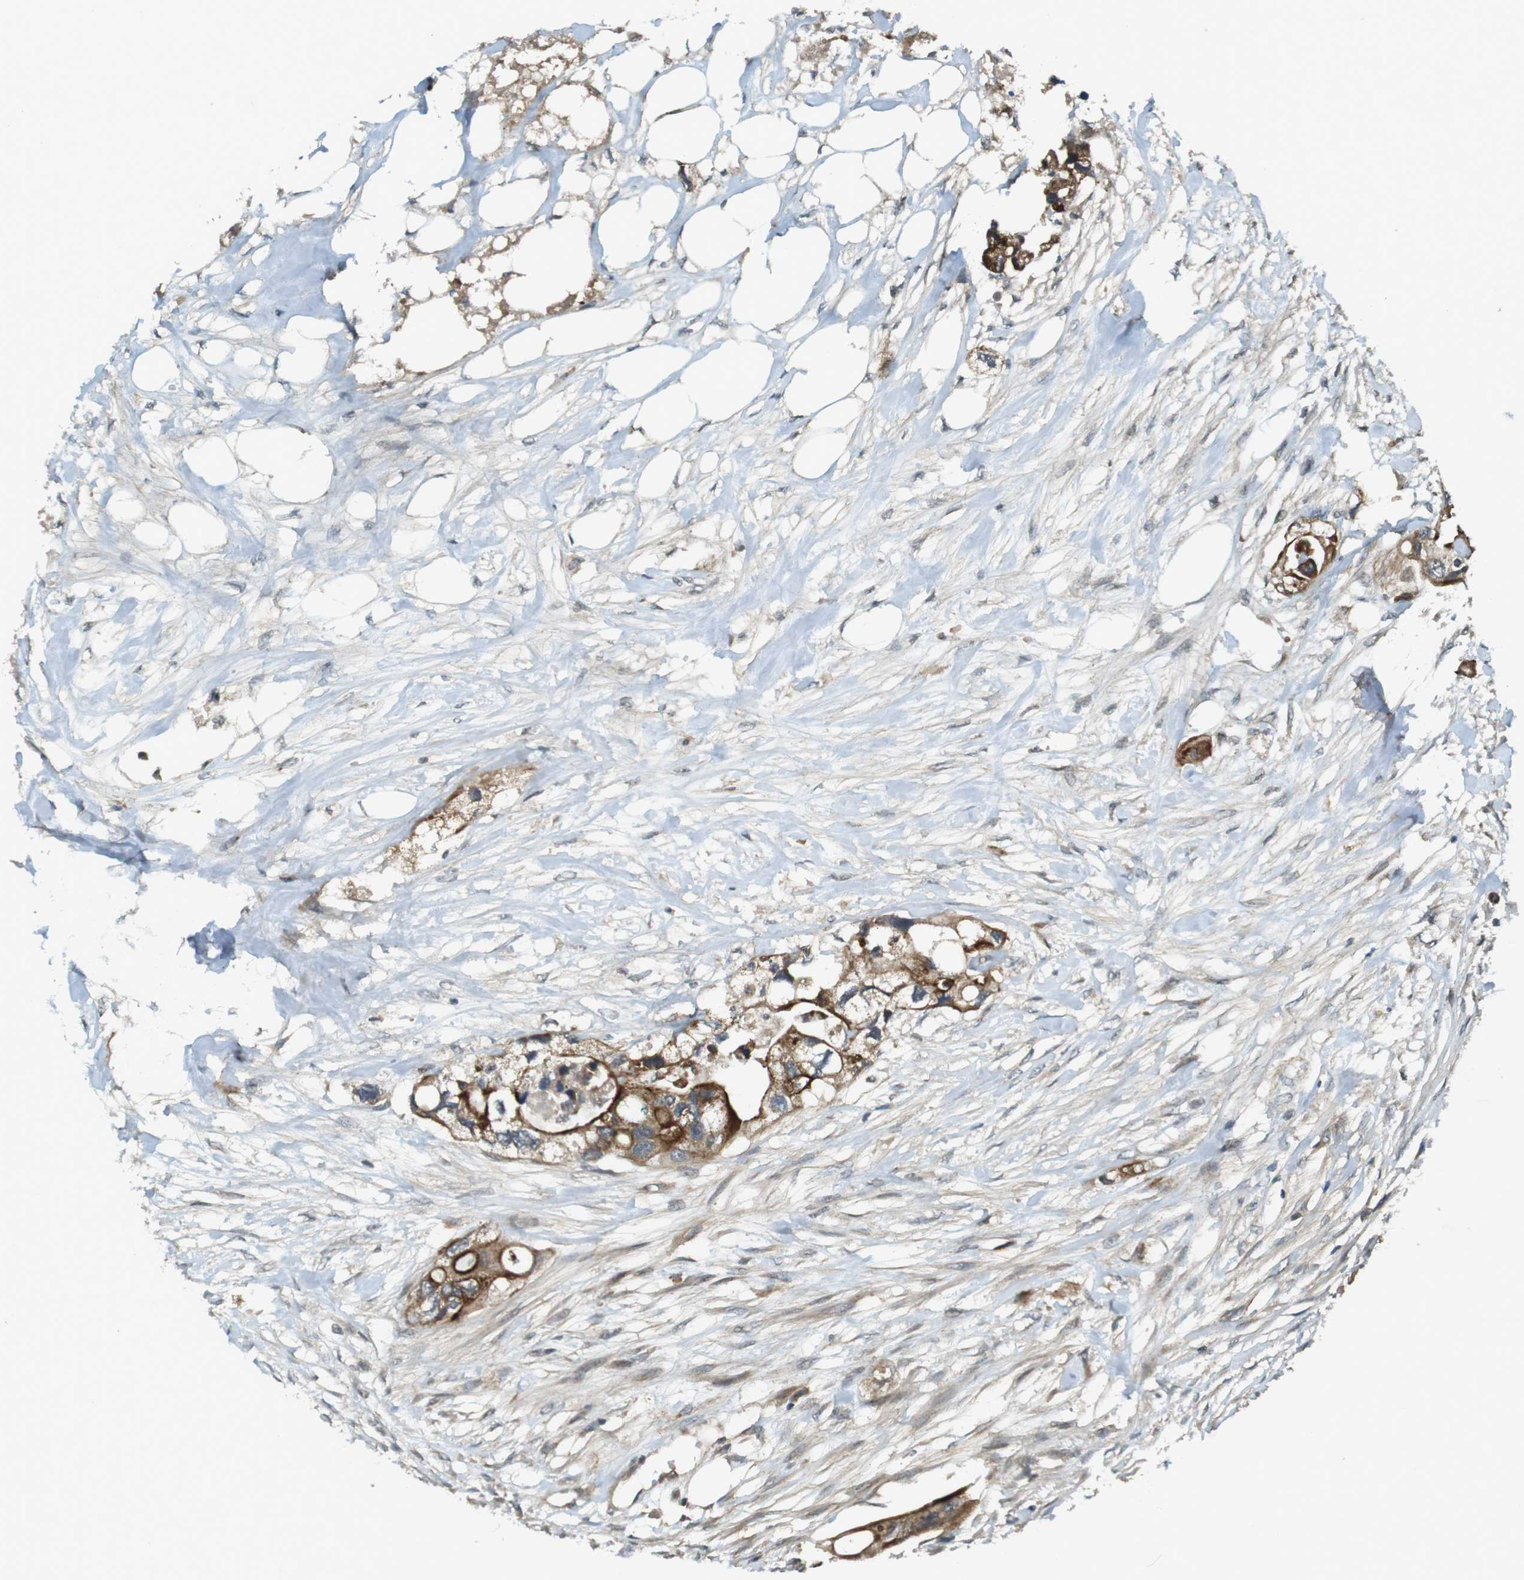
{"staining": {"intensity": "moderate", "quantity": ">75%", "location": "cytoplasmic/membranous"}, "tissue": "colorectal cancer", "cell_type": "Tumor cells", "image_type": "cancer", "snomed": [{"axis": "morphology", "description": "Adenocarcinoma, NOS"}, {"axis": "topography", "description": "Colon"}], "caption": "This photomicrograph shows adenocarcinoma (colorectal) stained with immunohistochemistry (IHC) to label a protein in brown. The cytoplasmic/membranous of tumor cells show moderate positivity for the protein. Nuclei are counter-stained blue.", "gene": "IFFO2", "patient": {"sex": "female", "age": 57}}